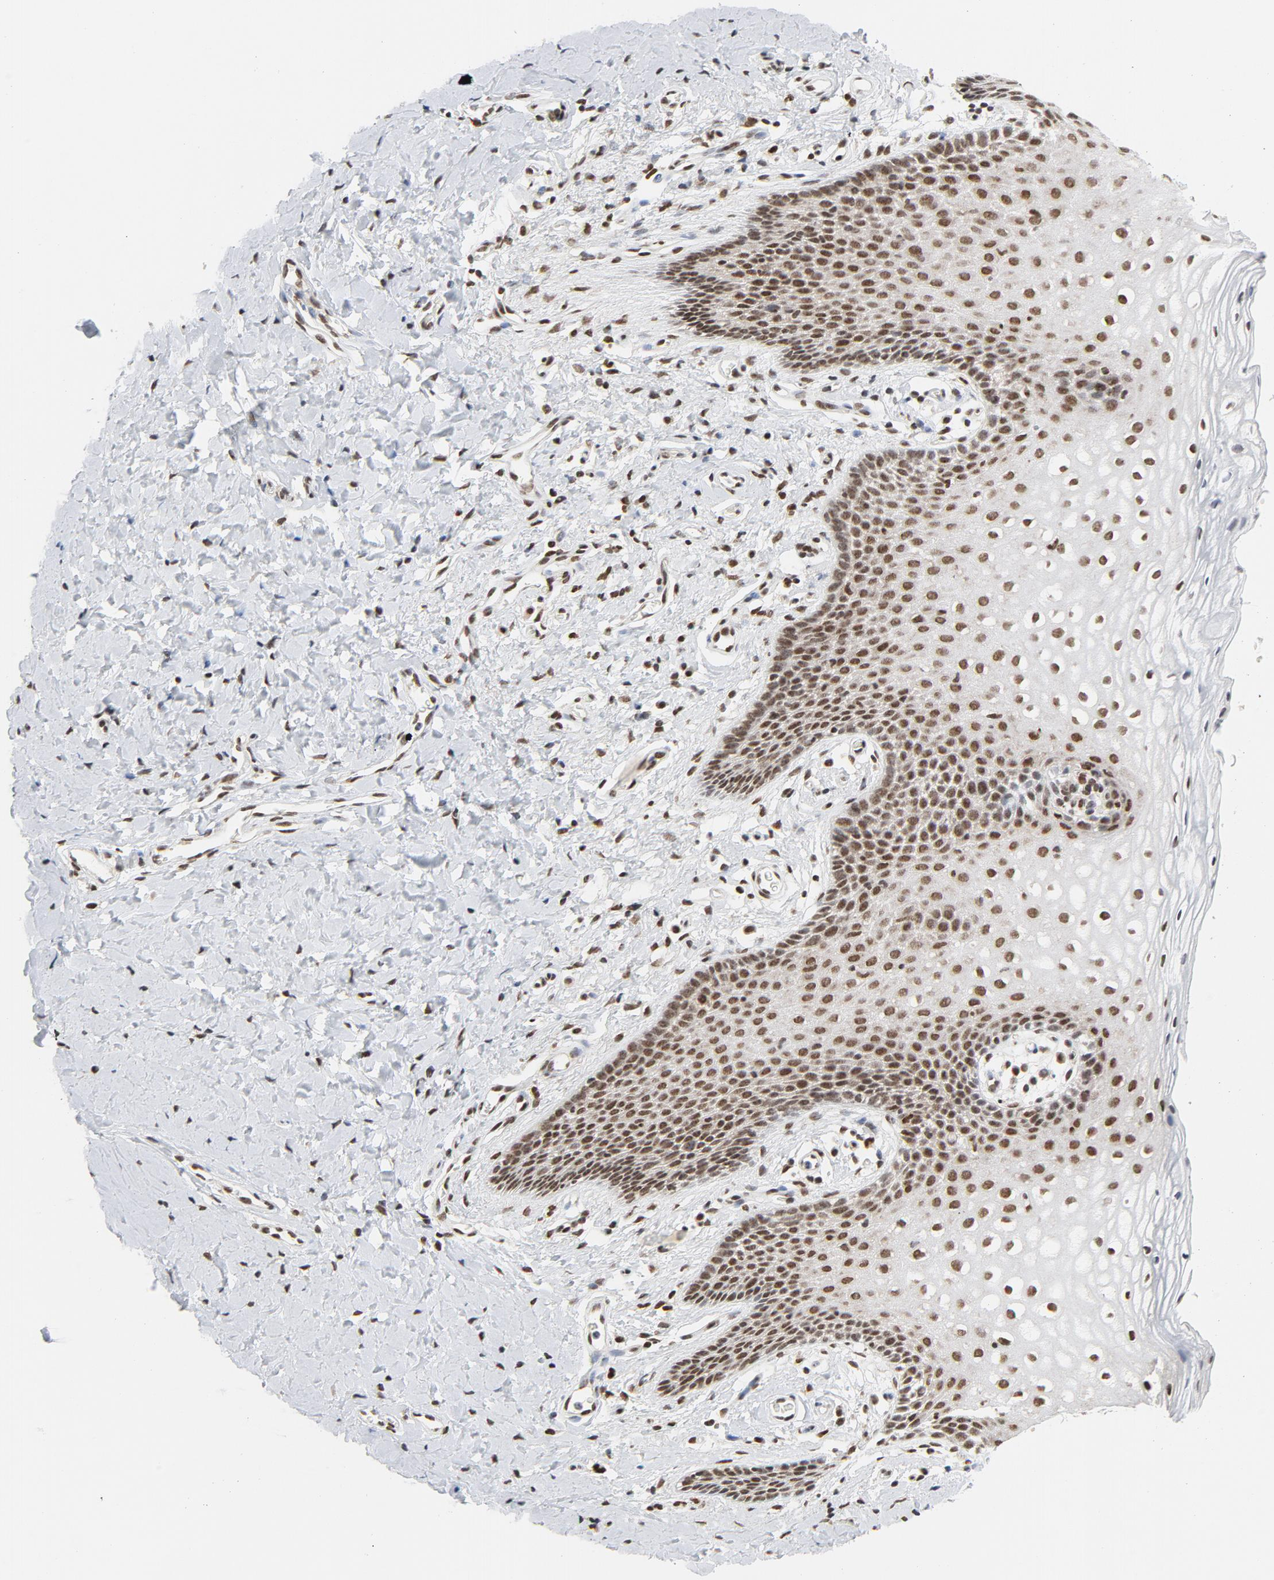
{"staining": {"intensity": "moderate", "quantity": ">75%", "location": "nuclear"}, "tissue": "vagina", "cell_type": "Squamous epithelial cells", "image_type": "normal", "snomed": [{"axis": "morphology", "description": "Normal tissue, NOS"}, {"axis": "topography", "description": "Vagina"}], "caption": "About >75% of squamous epithelial cells in benign vagina display moderate nuclear protein expression as visualized by brown immunohistochemical staining.", "gene": "ERCC1", "patient": {"sex": "female", "age": 55}}